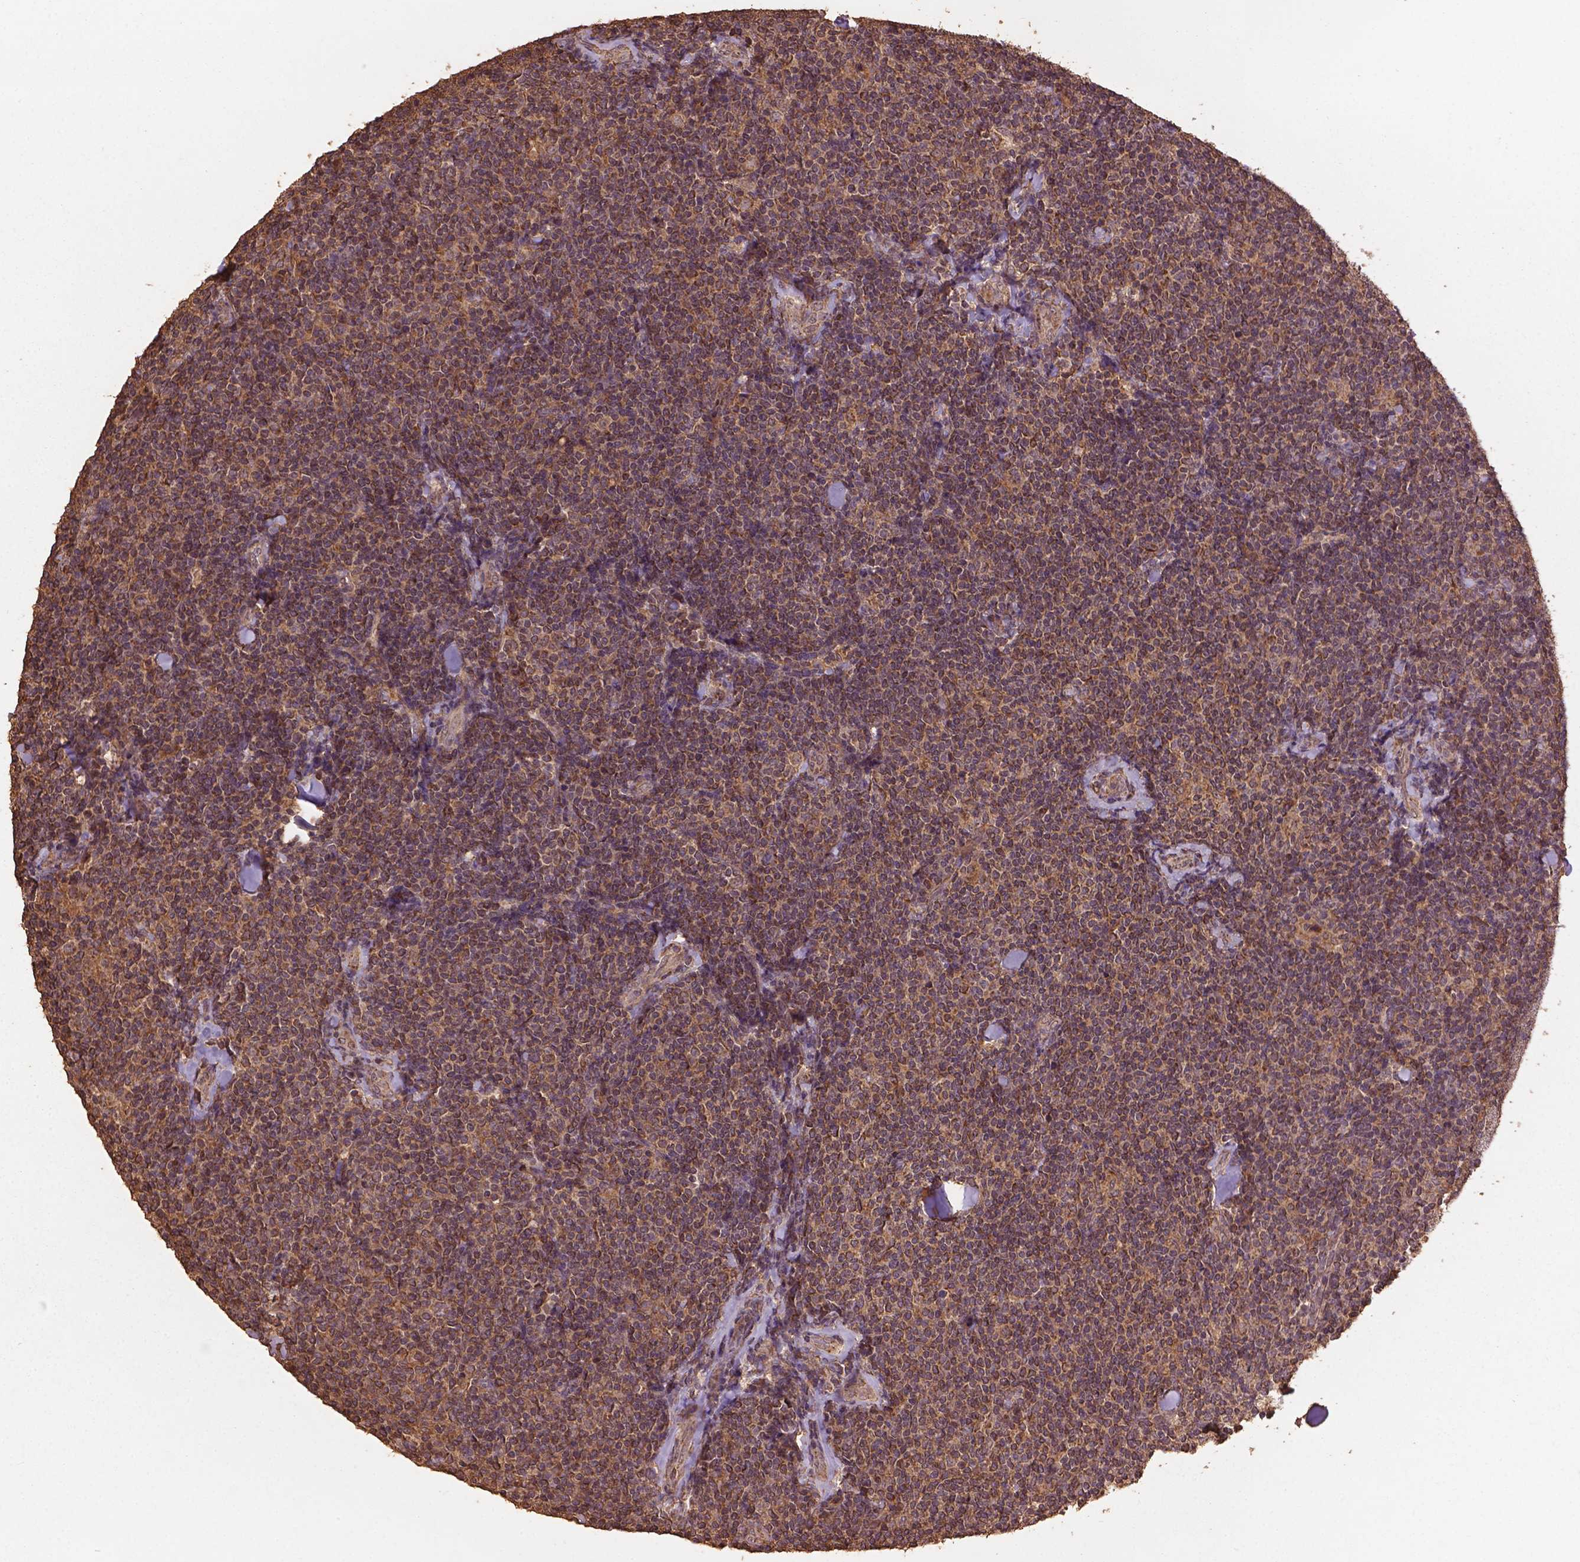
{"staining": {"intensity": "moderate", "quantity": ">75%", "location": "cytoplasmic/membranous,nuclear"}, "tissue": "lymphoma", "cell_type": "Tumor cells", "image_type": "cancer", "snomed": [{"axis": "morphology", "description": "Malignant lymphoma, non-Hodgkin's type, Low grade"}, {"axis": "topography", "description": "Lymph node"}], "caption": "A high-resolution photomicrograph shows IHC staining of malignant lymphoma, non-Hodgkin's type (low-grade), which displays moderate cytoplasmic/membranous and nuclear expression in approximately >75% of tumor cells.", "gene": "BABAM1", "patient": {"sex": "female", "age": 56}}